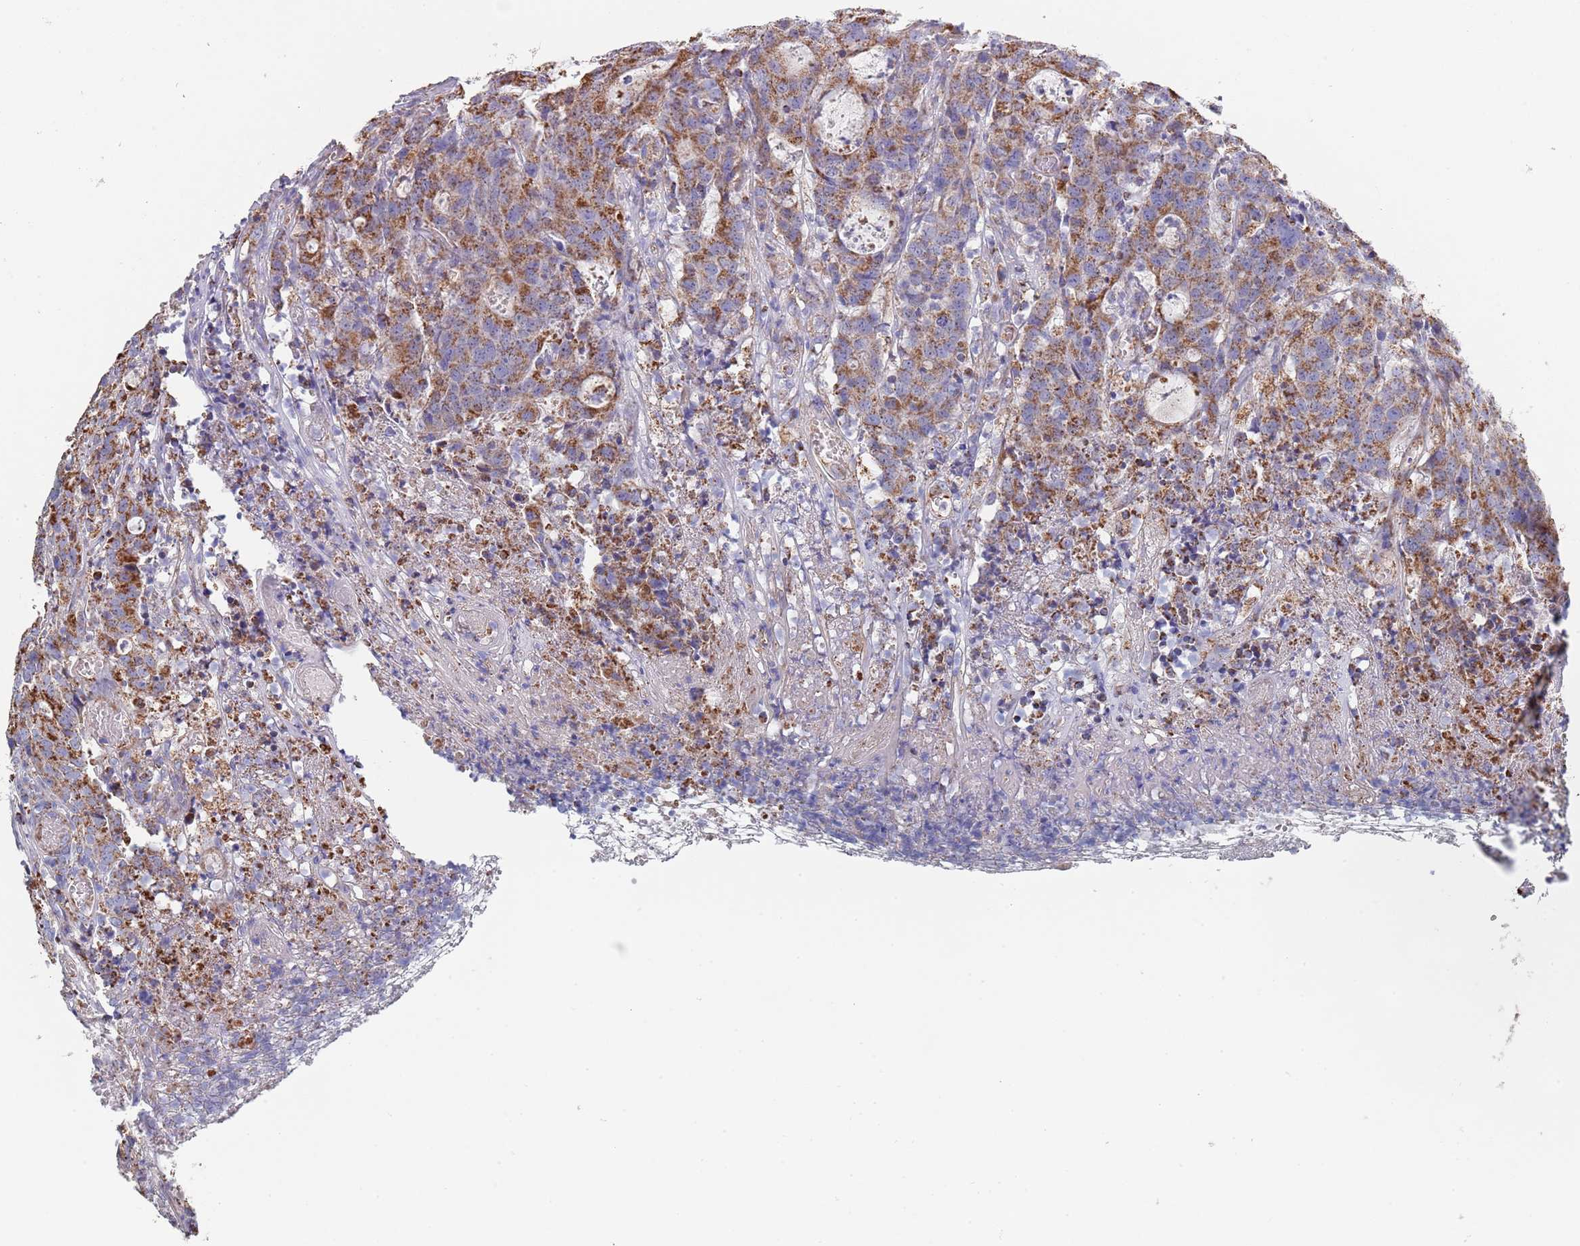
{"staining": {"intensity": "strong", "quantity": ">75%", "location": "cytoplasmic/membranous"}, "tissue": "colorectal cancer", "cell_type": "Tumor cells", "image_type": "cancer", "snomed": [{"axis": "morphology", "description": "Adenocarcinoma, NOS"}, {"axis": "topography", "description": "Colon"}], "caption": "Human colorectal cancer stained with a brown dye reveals strong cytoplasmic/membranous positive positivity in about >75% of tumor cells.", "gene": "PGP", "patient": {"sex": "male", "age": 83}}